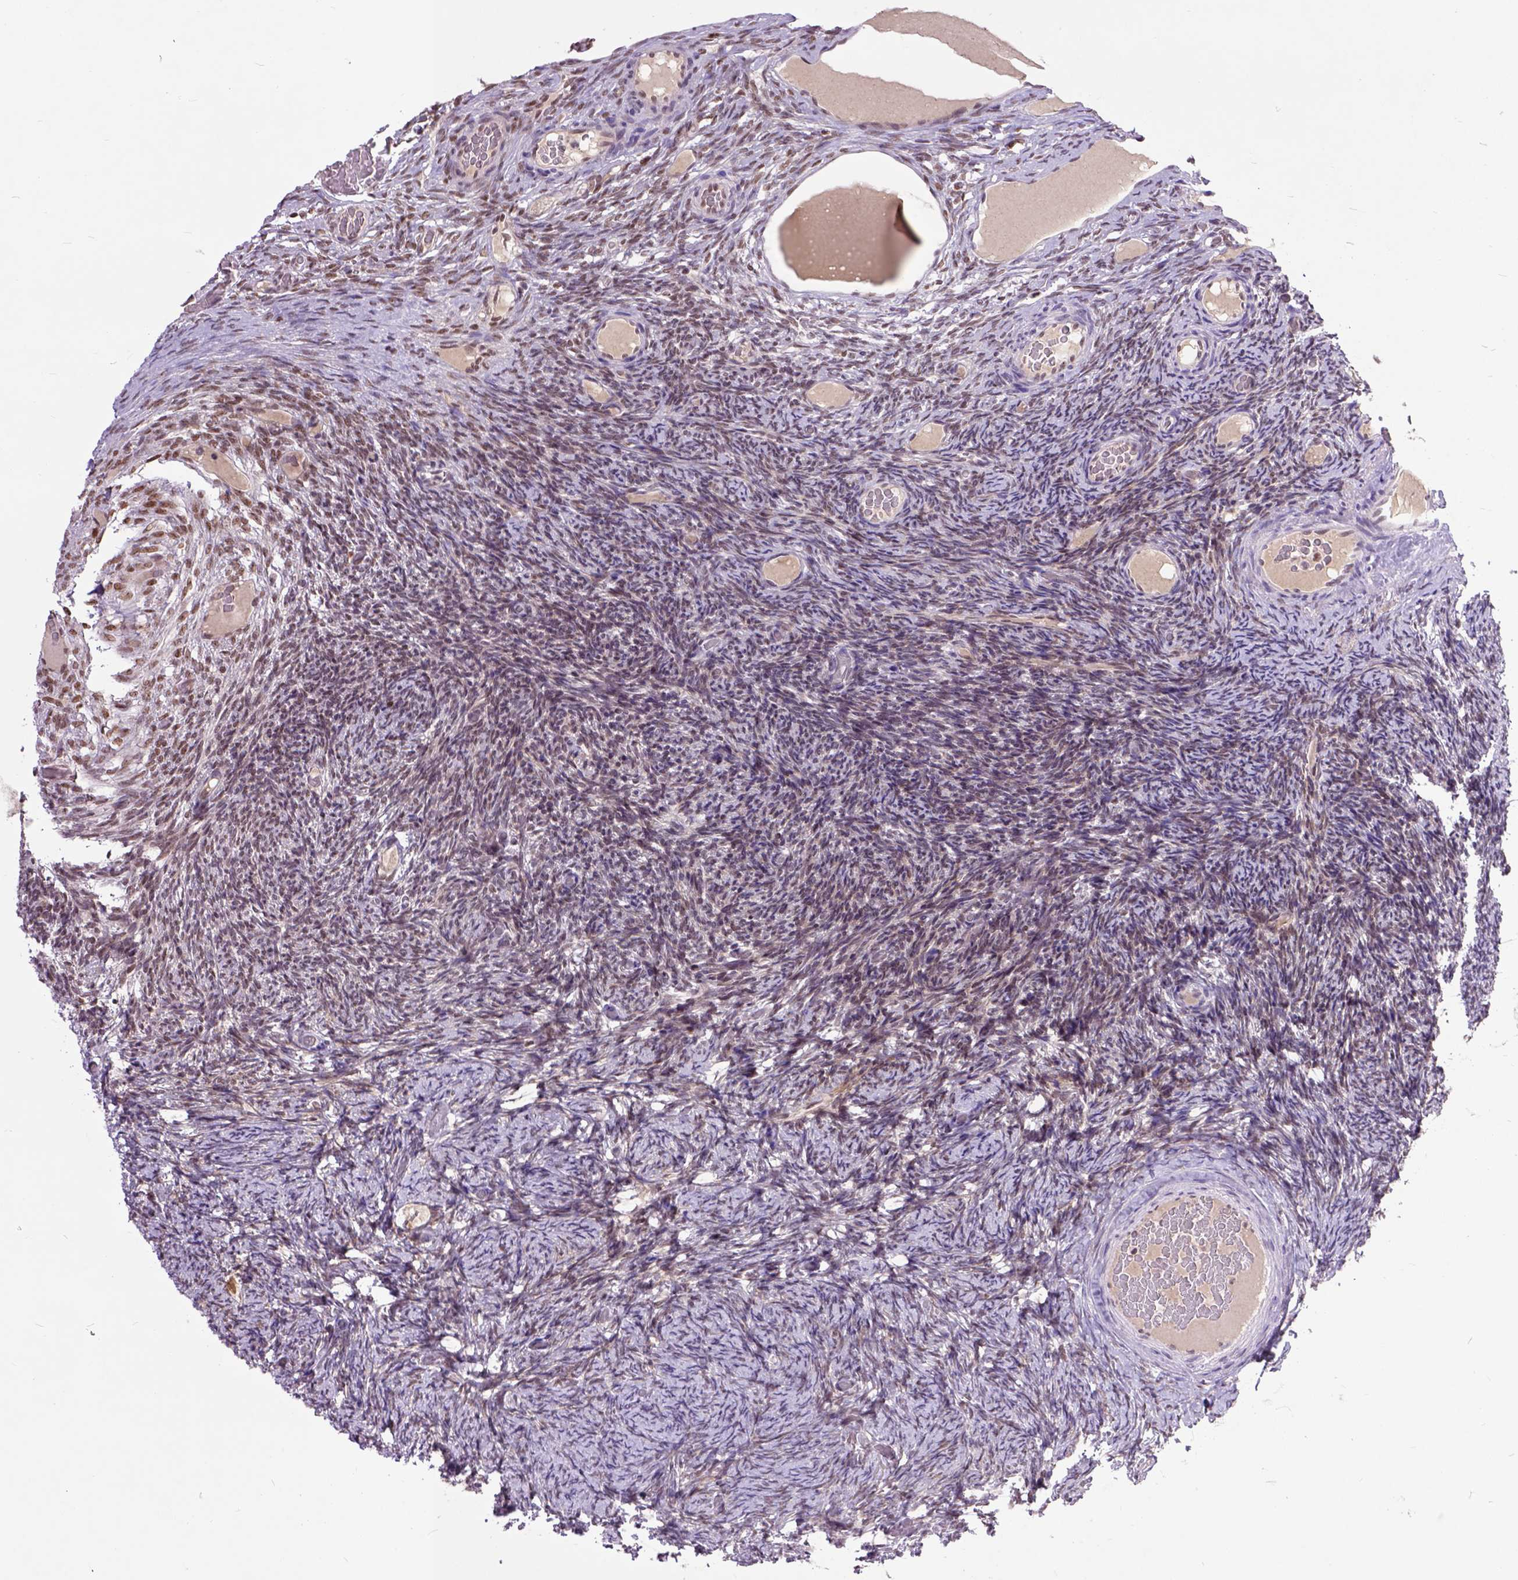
{"staining": {"intensity": "moderate", "quantity": ">75%", "location": "nuclear"}, "tissue": "ovary", "cell_type": "Follicle cells", "image_type": "normal", "snomed": [{"axis": "morphology", "description": "Normal tissue, NOS"}, {"axis": "topography", "description": "Ovary"}], "caption": "Immunohistochemical staining of normal ovary exhibits moderate nuclear protein staining in about >75% of follicle cells.", "gene": "RCC2", "patient": {"sex": "female", "age": 34}}